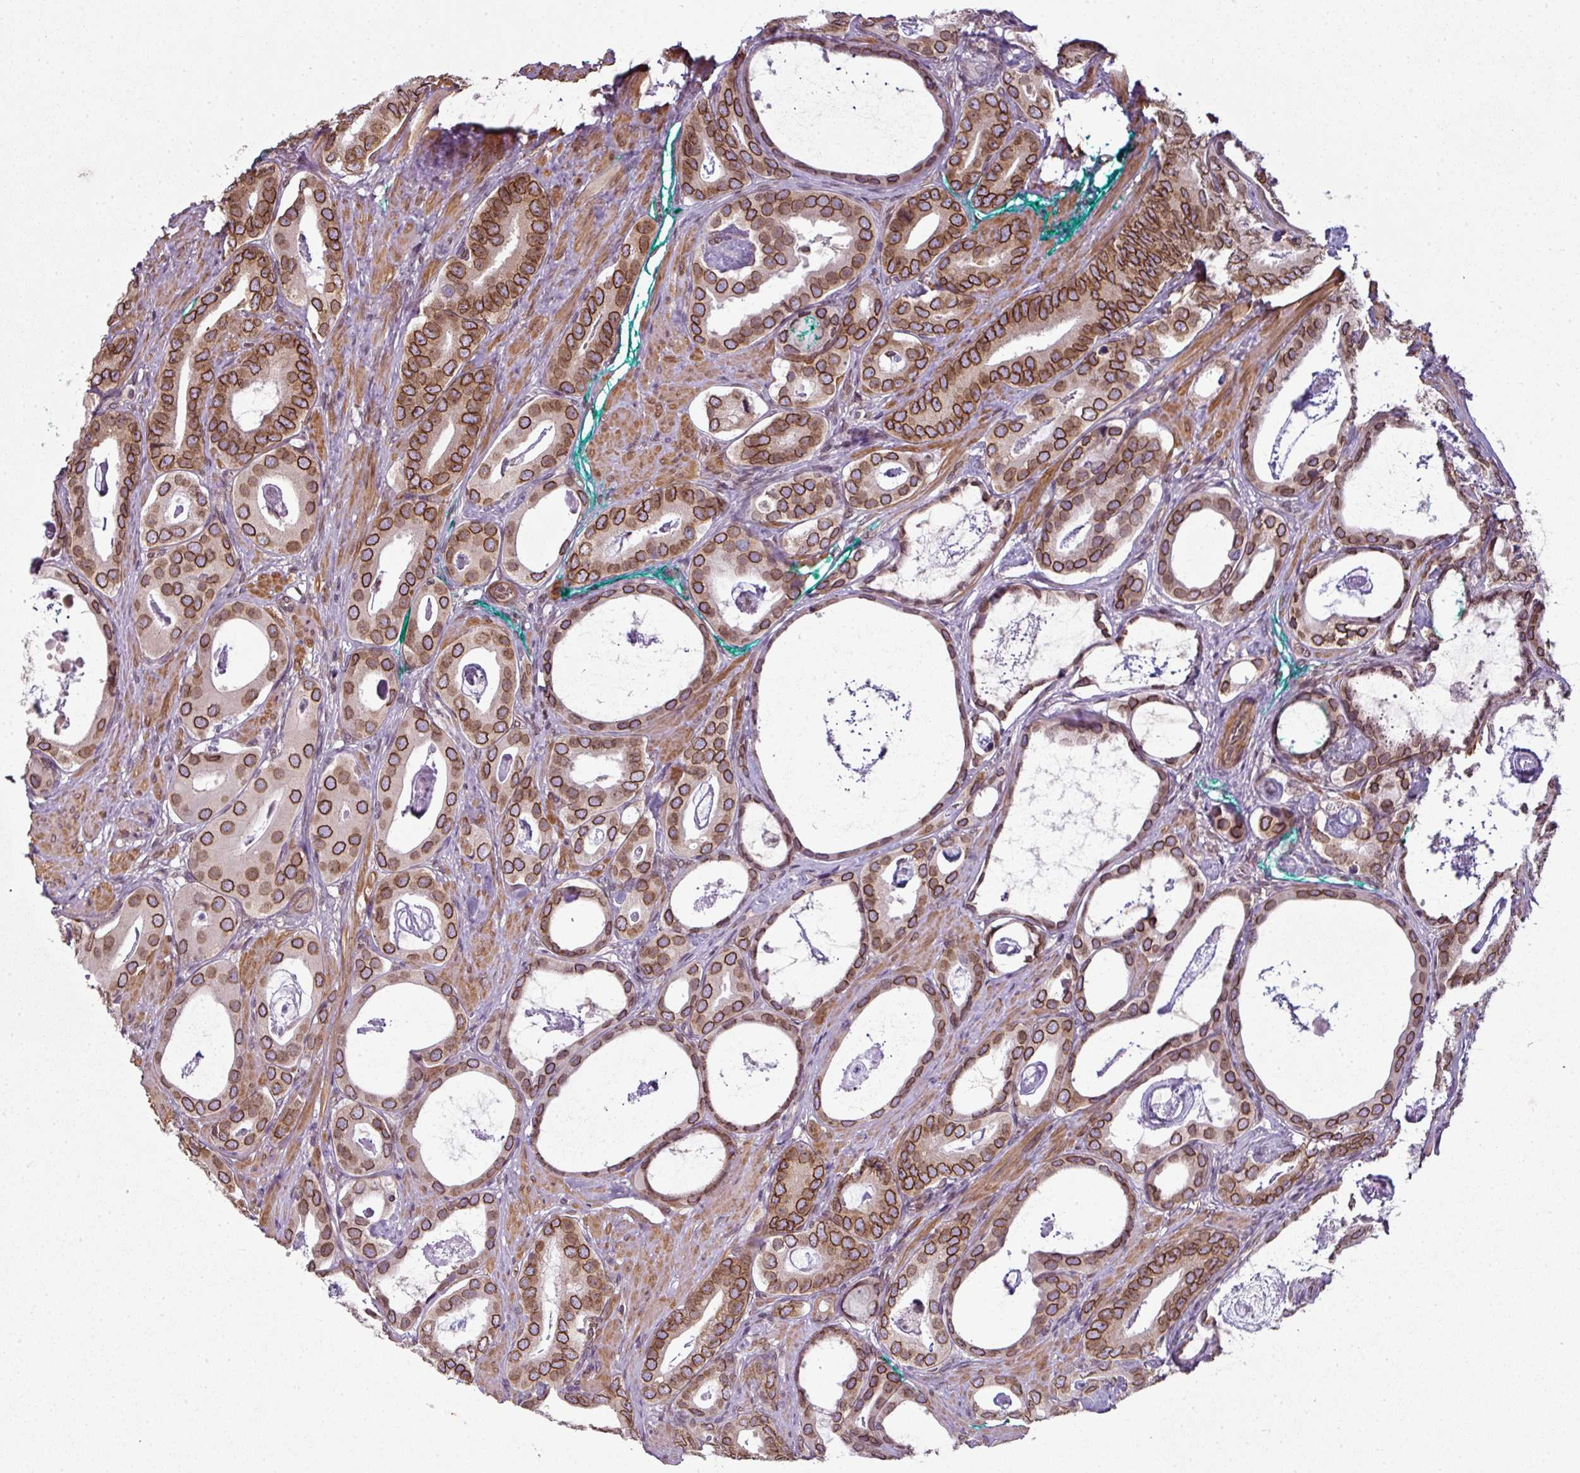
{"staining": {"intensity": "strong", "quantity": ">75%", "location": "cytoplasmic/membranous,nuclear"}, "tissue": "prostate cancer", "cell_type": "Tumor cells", "image_type": "cancer", "snomed": [{"axis": "morphology", "description": "Adenocarcinoma, Low grade"}, {"axis": "topography", "description": "Prostate"}], "caption": "Prostate cancer (low-grade adenocarcinoma) stained with immunohistochemistry exhibits strong cytoplasmic/membranous and nuclear positivity in approximately >75% of tumor cells.", "gene": "RANGAP1", "patient": {"sex": "male", "age": 71}}